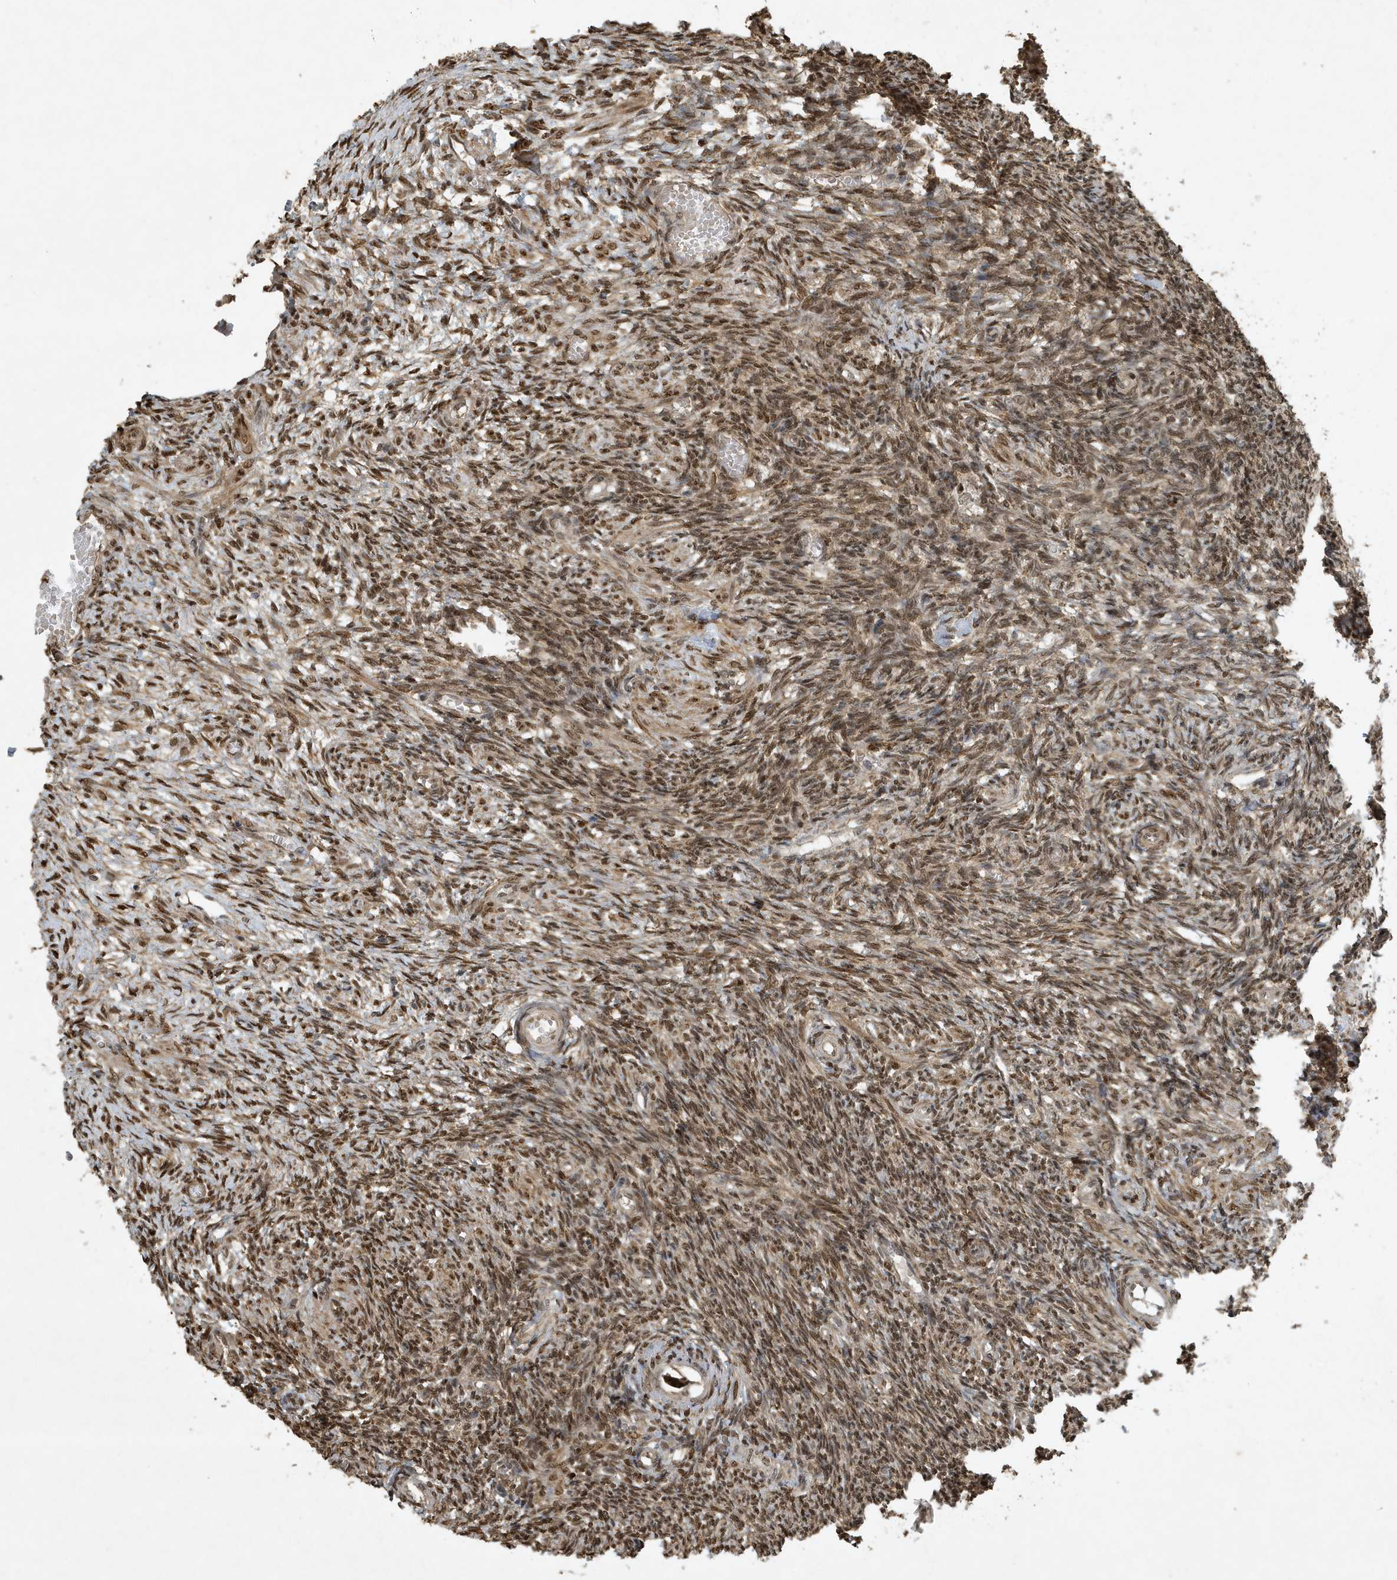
{"staining": {"intensity": "moderate", "quantity": ">75%", "location": "cytoplasmic/membranous,nuclear"}, "tissue": "ovary", "cell_type": "Ovarian stroma cells", "image_type": "normal", "snomed": [{"axis": "morphology", "description": "Normal tissue, NOS"}, {"axis": "topography", "description": "Ovary"}], "caption": "Immunohistochemistry (IHC) histopathology image of normal human ovary stained for a protein (brown), which shows medium levels of moderate cytoplasmic/membranous,nuclear positivity in approximately >75% of ovarian stroma cells.", "gene": "HSPA1A", "patient": {"sex": "female", "age": 27}}